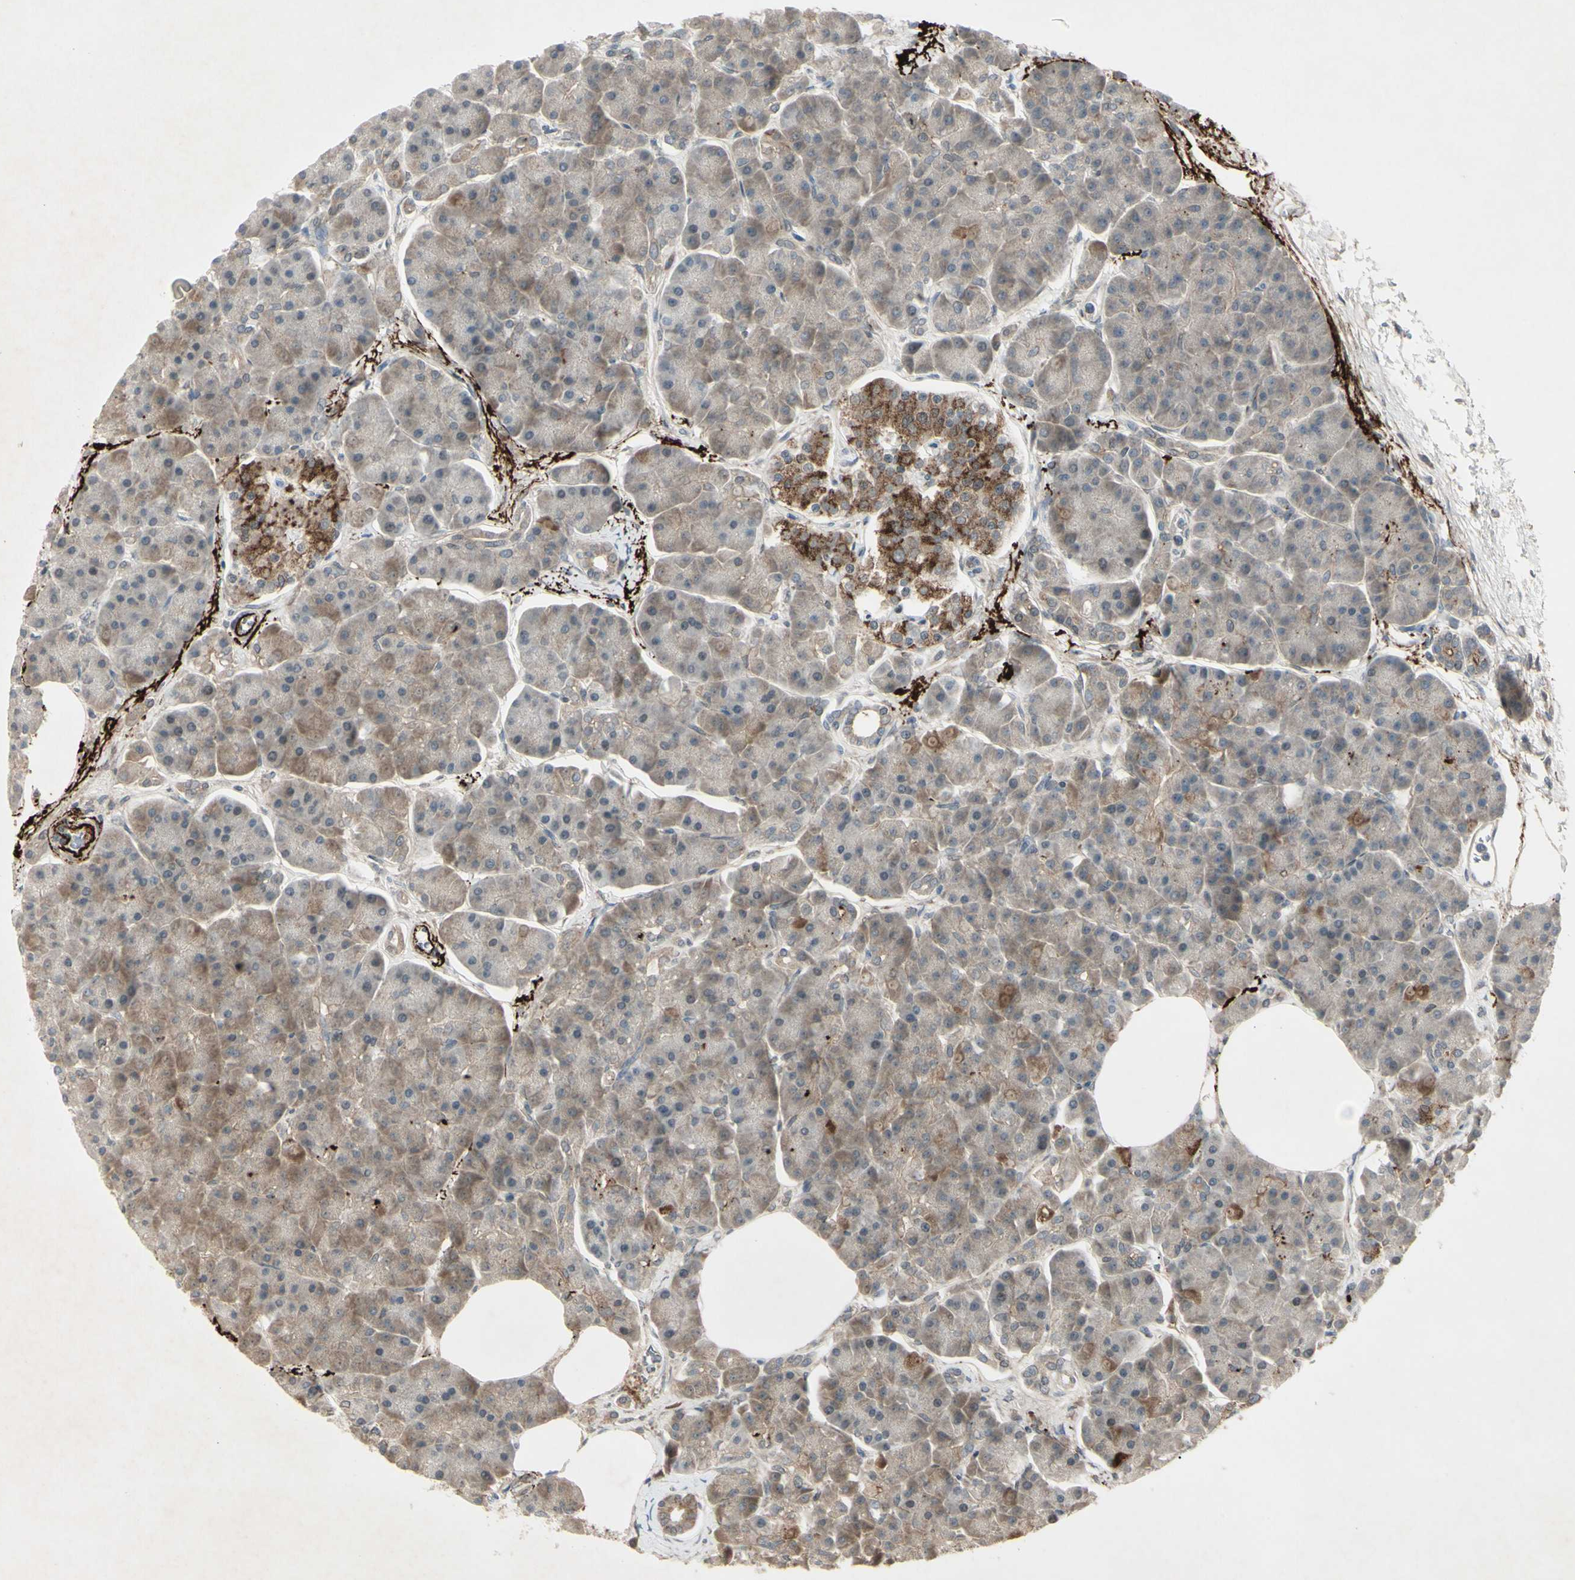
{"staining": {"intensity": "weak", "quantity": ">75%", "location": "cytoplasmic/membranous"}, "tissue": "pancreas", "cell_type": "Exocrine glandular cells", "image_type": "normal", "snomed": [{"axis": "morphology", "description": "Normal tissue, NOS"}, {"axis": "topography", "description": "Pancreas"}], "caption": "An IHC photomicrograph of unremarkable tissue is shown. Protein staining in brown shows weak cytoplasmic/membranous positivity in pancreas within exocrine glandular cells.", "gene": "FGFR2", "patient": {"sex": "female", "age": 70}}